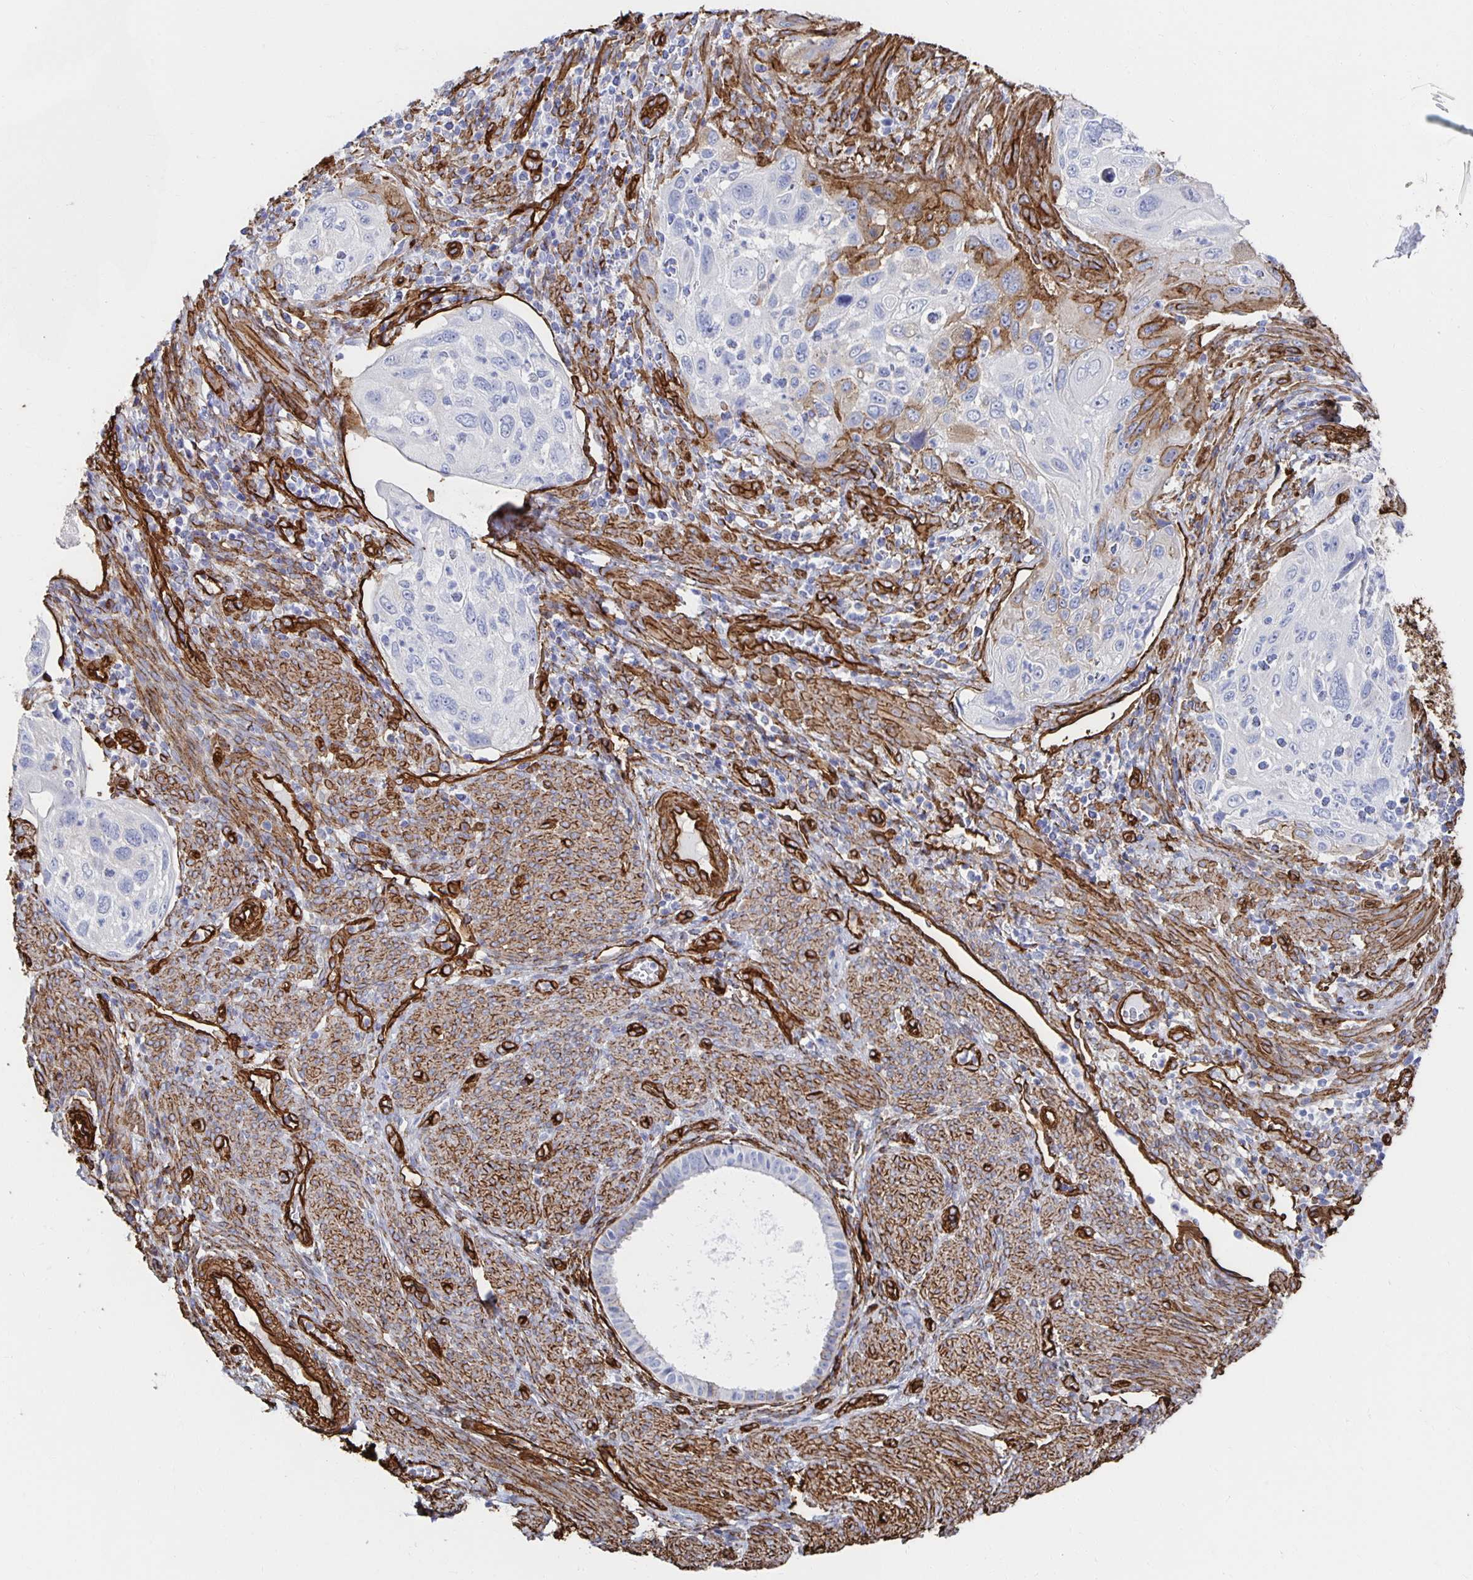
{"staining": {"intensity": "moderate", "quantity": "<25%", "location": "cytoplasmic/membranous"}, "tissue": "cervical cancer", "cell_type": "Tumor cells", "image_type": "cancer", "snomed": [{"axis": "morphology", "description": "Squamous cell carcinoma, NOS"}, {"axis": "topography", "description": "Cervix"}], "caption": "Squamous cell carcinoma (cervical) tissue demonstrates moderate cytoplasmic/membranous positivity in about <25% of tumor cells, visualized by immunohistochemistry.", "gene": "VIPR2", "patient": {"sex": "female", "age": 70}}